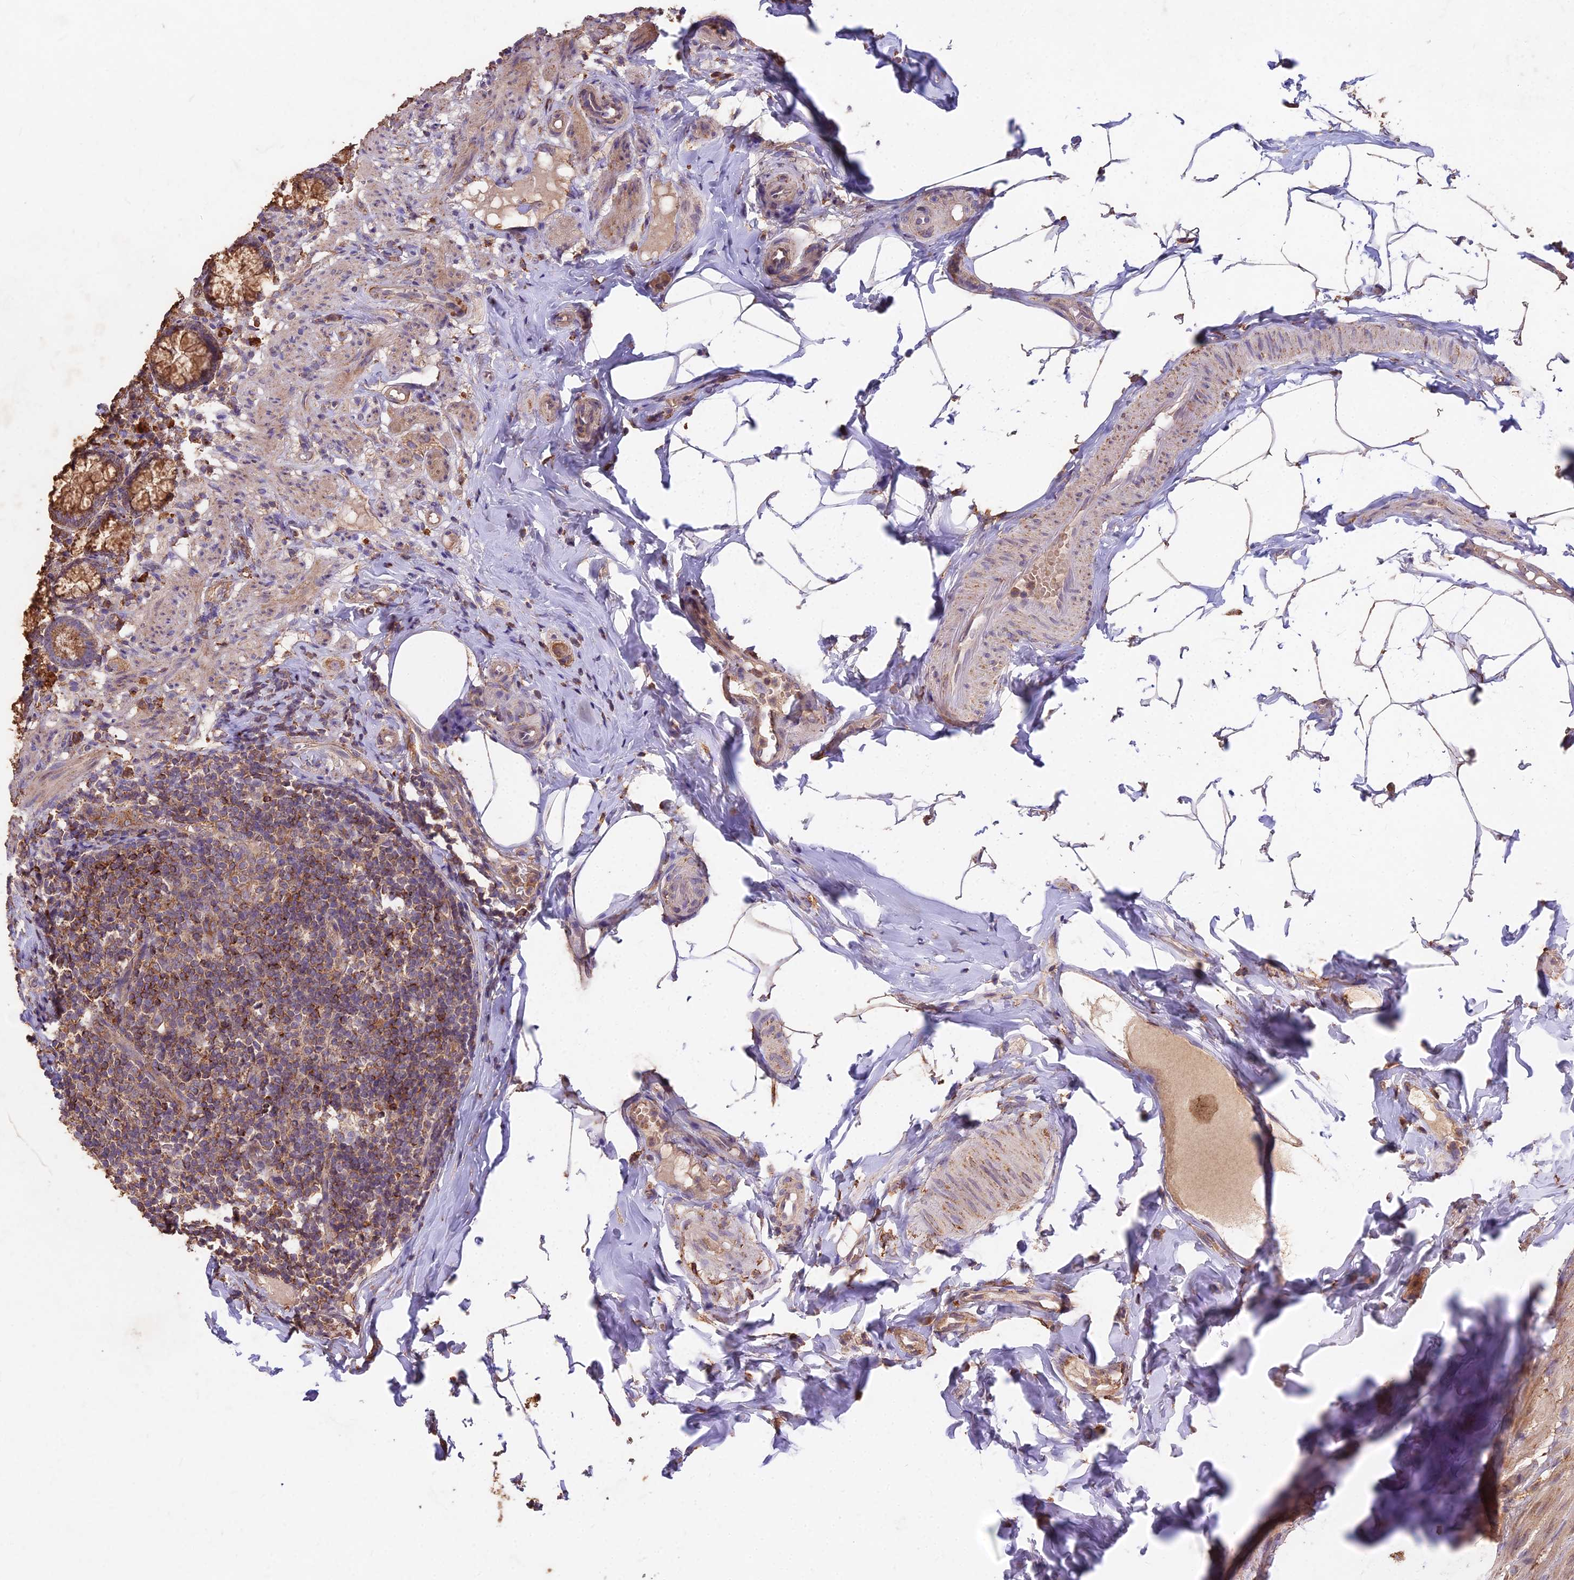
{"staining": {"intensity": "moderate", "quantity": ">75%", "location": "cytoplasmic/membranous"}, "tissue": "appendix", "cell_type": "Glandular cells", "image_type": "normal", "snomed": [{"axis": "morphology", "description": "Normal tissue, NOS"}, {"axis": "topography", "description": "Appendix"}], "caption": "Immunohistochemistry staining of unremarkable appendix, which demonstrates medium levels of moderate cytoplasmic/membranous positivity in about >75% of glandular cells indicating moderate cytoplasmic/membranous protein expression. The staining was performed using DAB (brown) for protein detection and nuclei were counterstained in hematoxylin (blue).", "gene": "CEMIP2", "patient": {"sex": "male", "age": 55}}